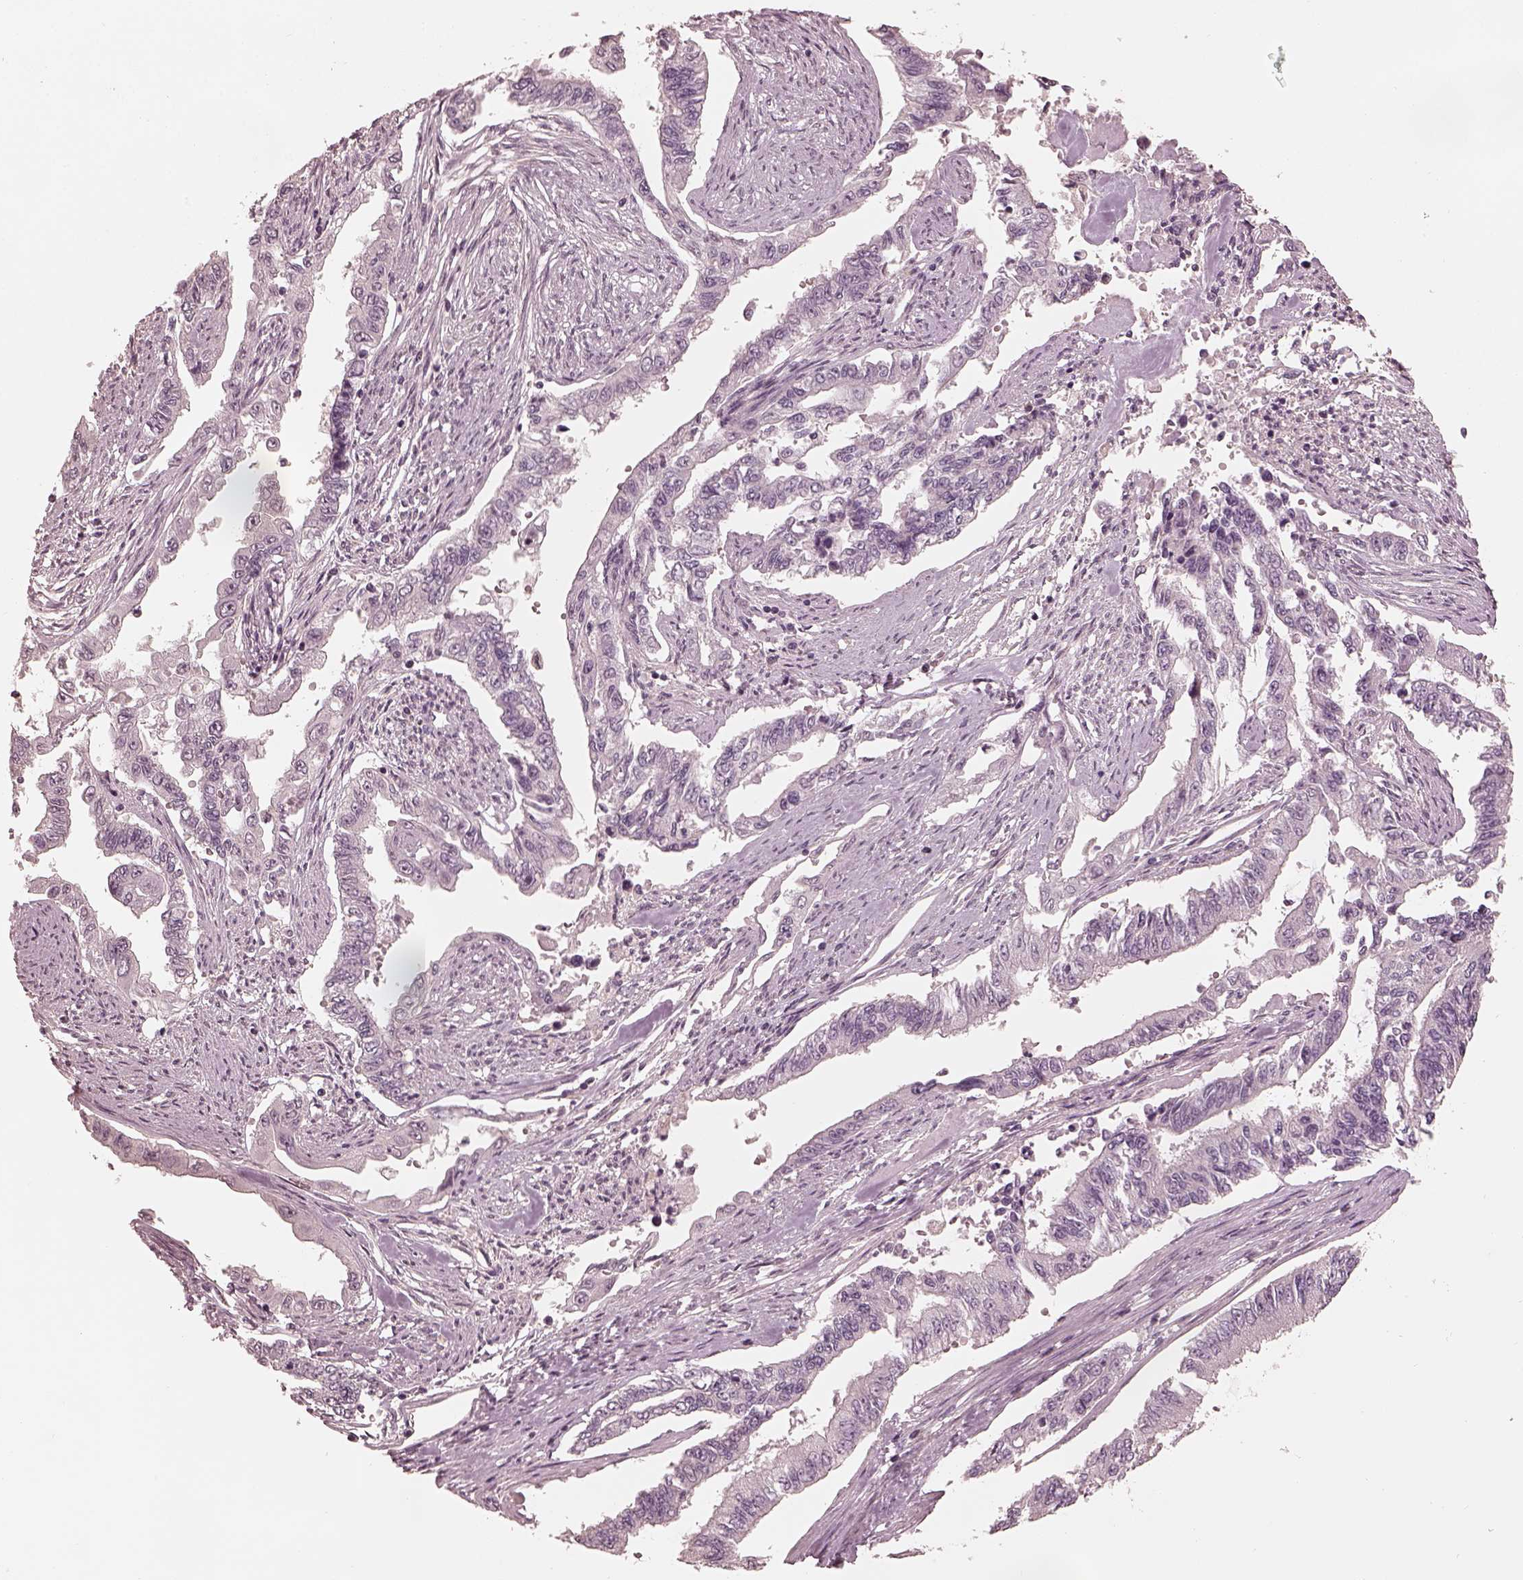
{"staining": {"intensity": "negative", "quantity": "none", "location": "none"}, "tissue": "endometrial cancer", "cell_type": "Tumor cells", "image_type": "cancer", "snomed": [{"axis": "morphology", "description": "Adenocarcinoma, NOS"}, {"axis": "topography", "description": "Uterus"}], "caption": "A high-resolution histopathology image shows immunohistochemistry staining of endometrial cancer, which displays no significant expression in tumor cells.", "gene": "PRKACG", "patient": {"sex": "female", "age": 59}}